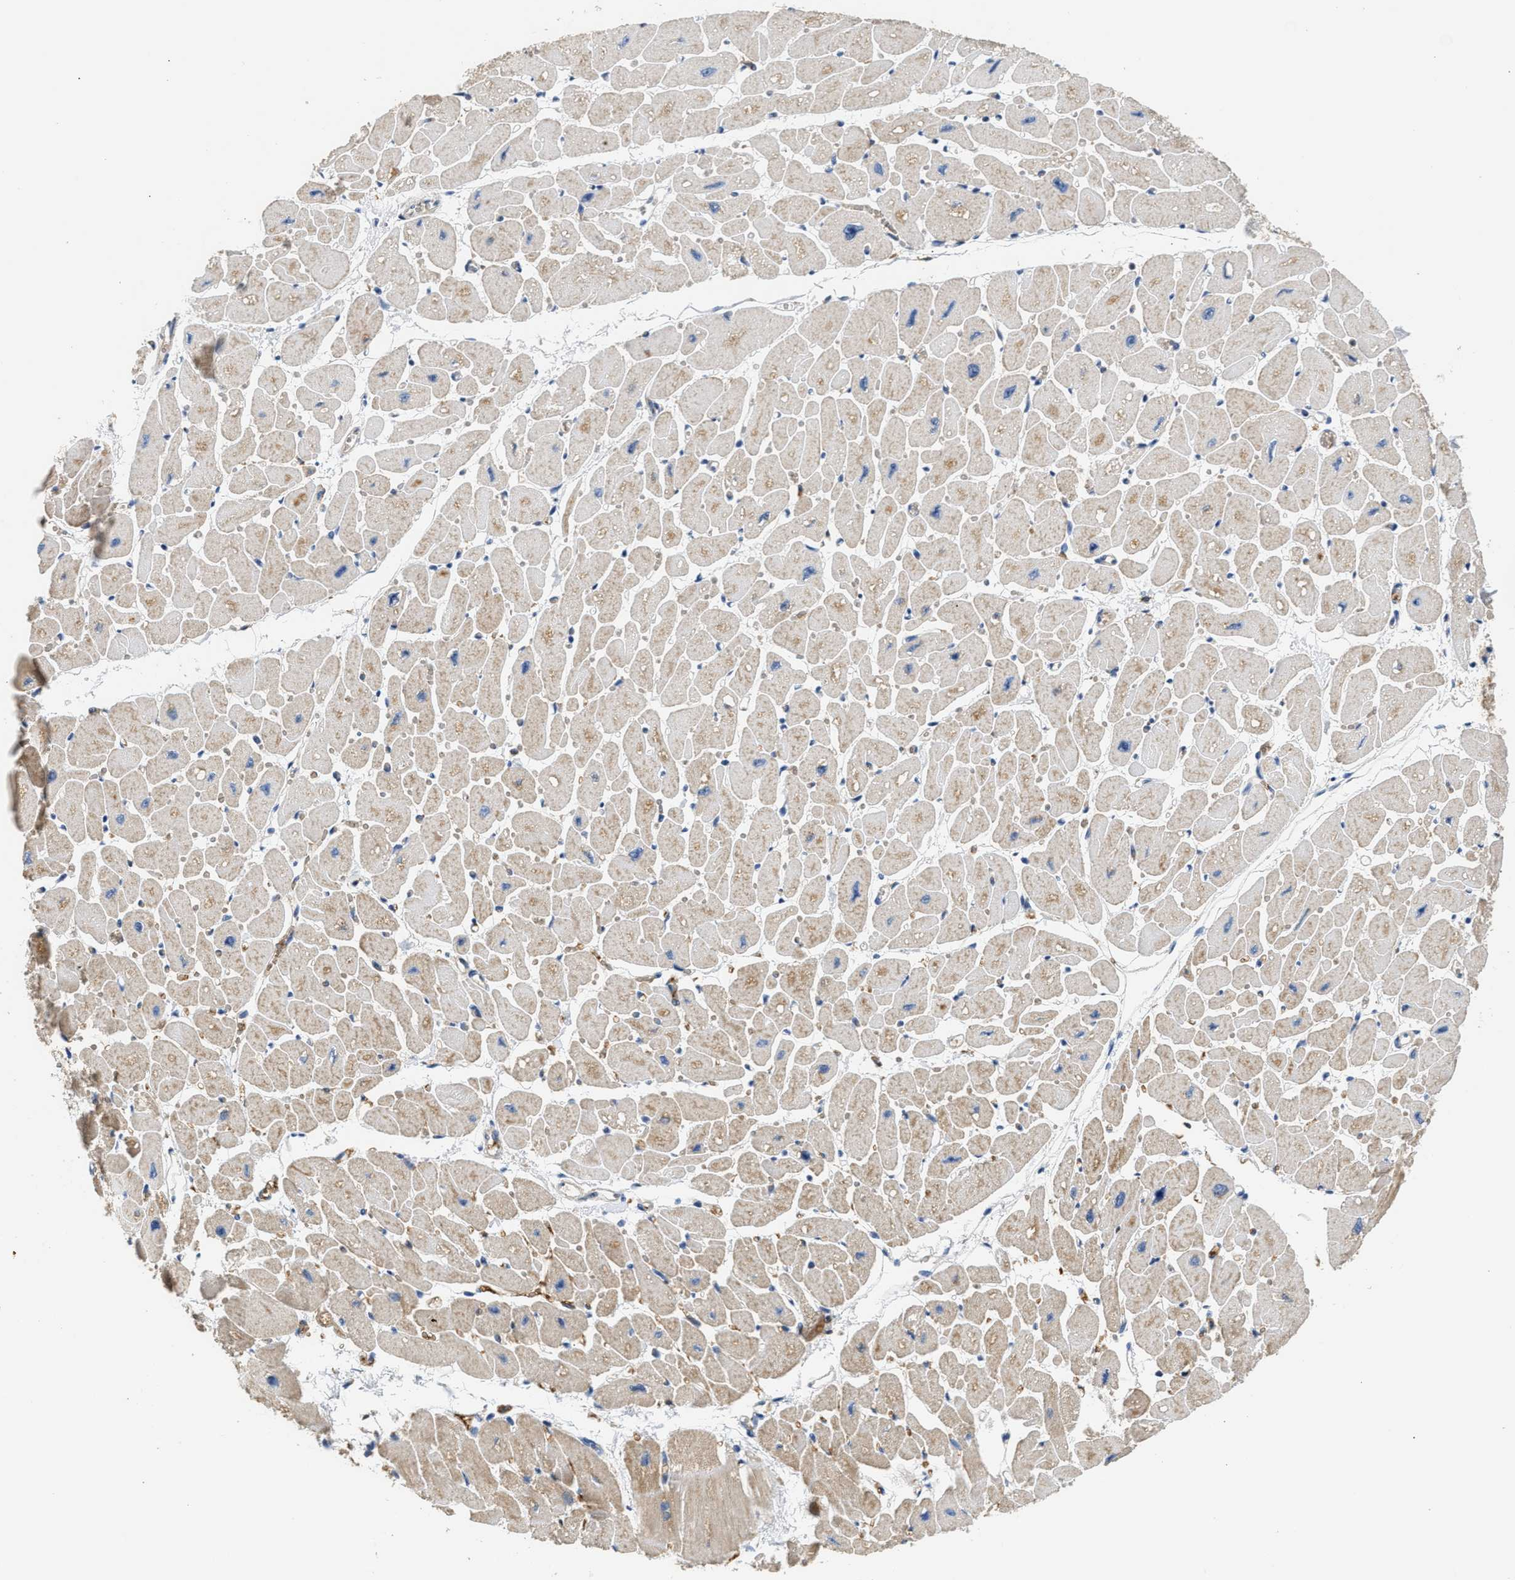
{"staining": {"intensity": "weak", "quantity": ">75%", "location": "cytoplasmic/membranous"}, "tissue": "heart muscle", "cell_type": "Cardiomyocytes", "image_type": "normal", "snomed": [{"axis": "morphology", "description": "Normal tissue, NOS"}, {"axis": "topography", "description": "Heart"}], "caption": "The immunohistochemical stain labels weak cytoplasmic/membranous staining in cardiomyocytes of benign heart muscle. The staining was performed using DAB (3,3'-diaminobenzidine) to visualize the protein expression in brown, while the nuclei were stained in blue with hematoxylin (Magnification: 20x).", "gene": "RAB31", "patient": {"sex": "female", "age": 54}}